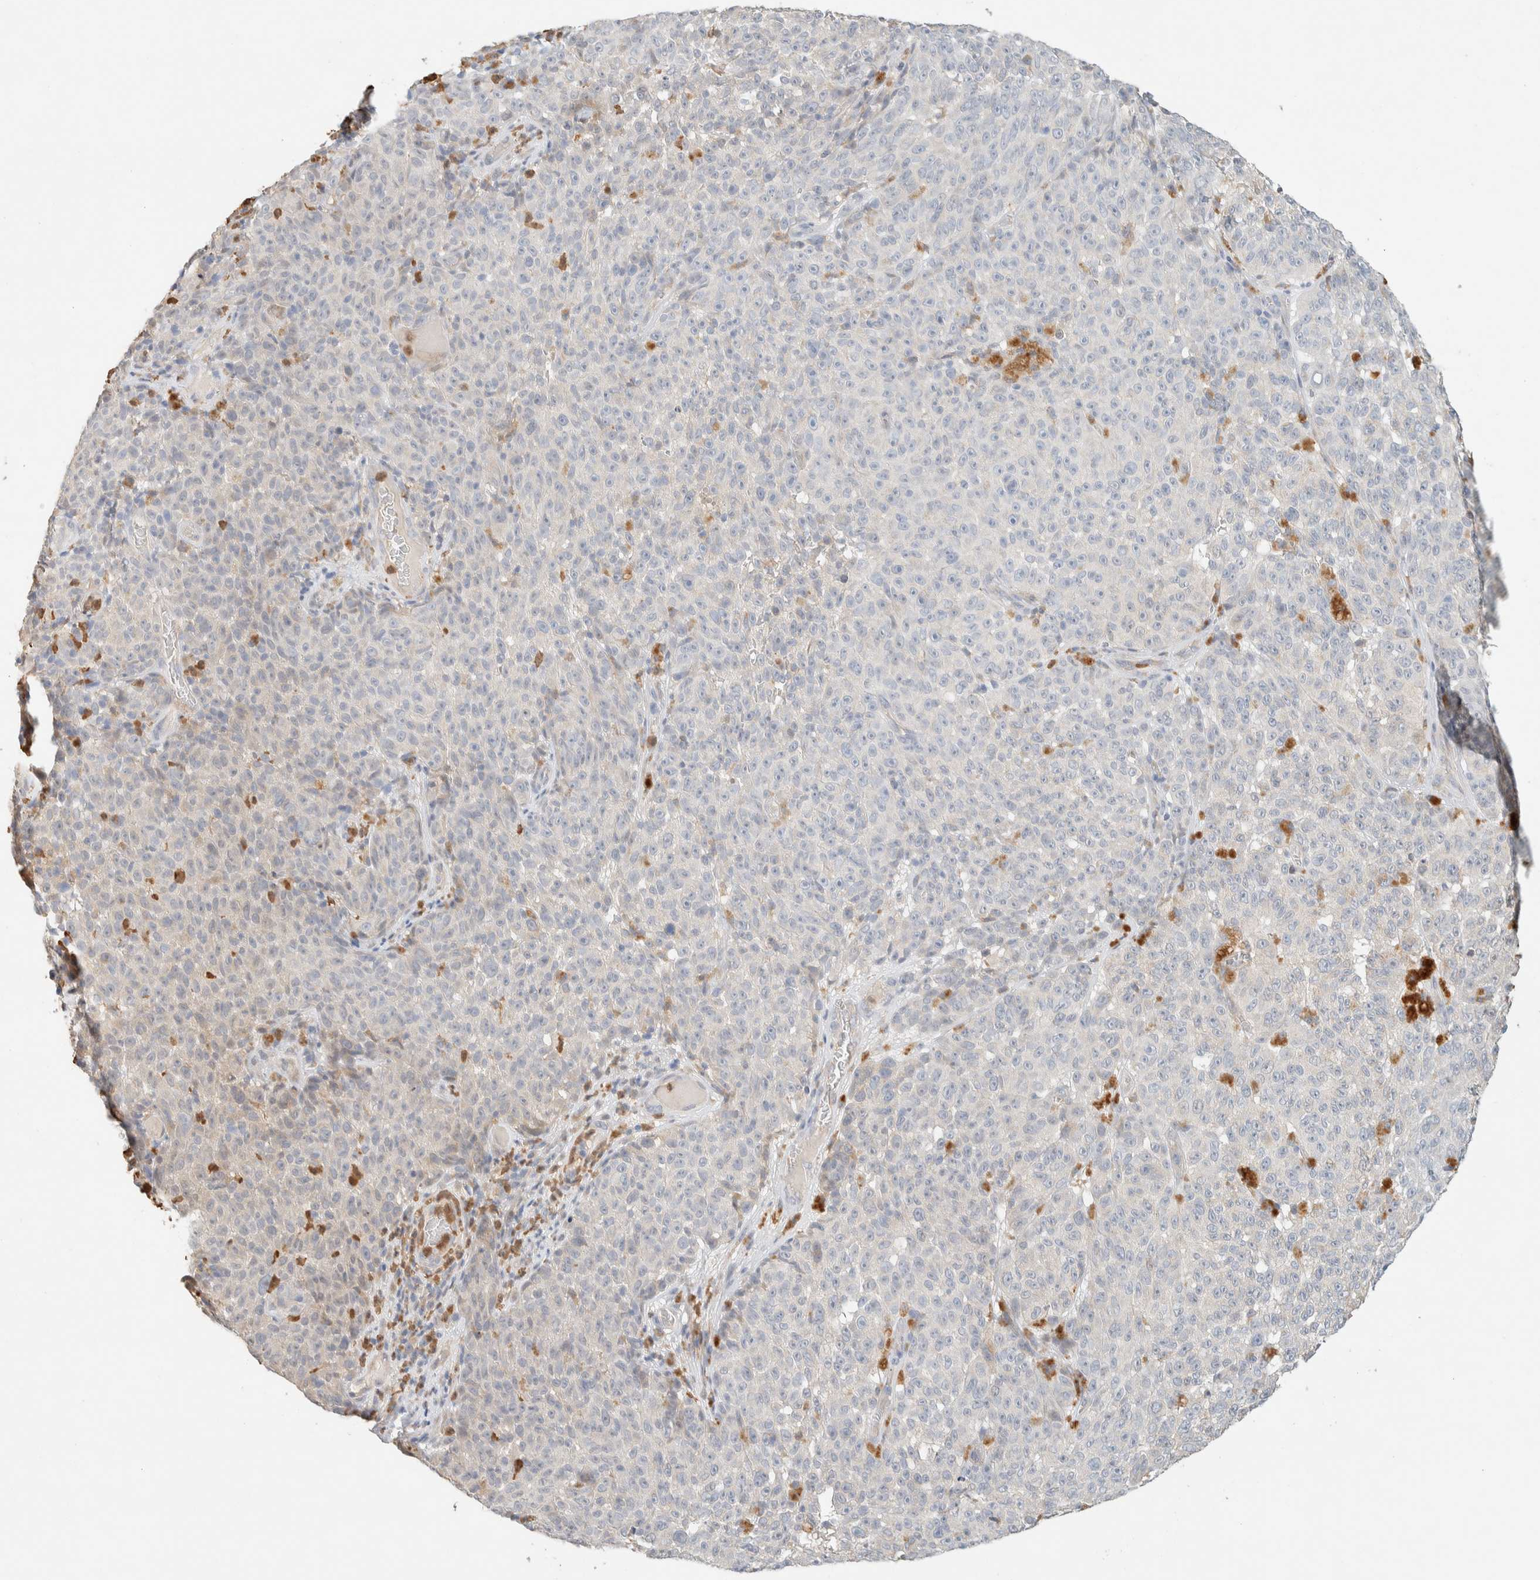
{"staining": {"intensity": "negative", "quantity": "none", "location": "none"}, "tissue": "melanoma", "cell_type": "Tumor cells", "image_type": "cancer", "snomed": [{"axis": "morphology", "description": "Malignant melanoma, NOS"}, {"axis": "topography", "description": "Skin"}], "caption": "This is an IHC micrograph of malignant melanoma. There is no positivity in tumor cells.", "gene": "TTC3", "patient": {"sex": "female", "age": 82}}